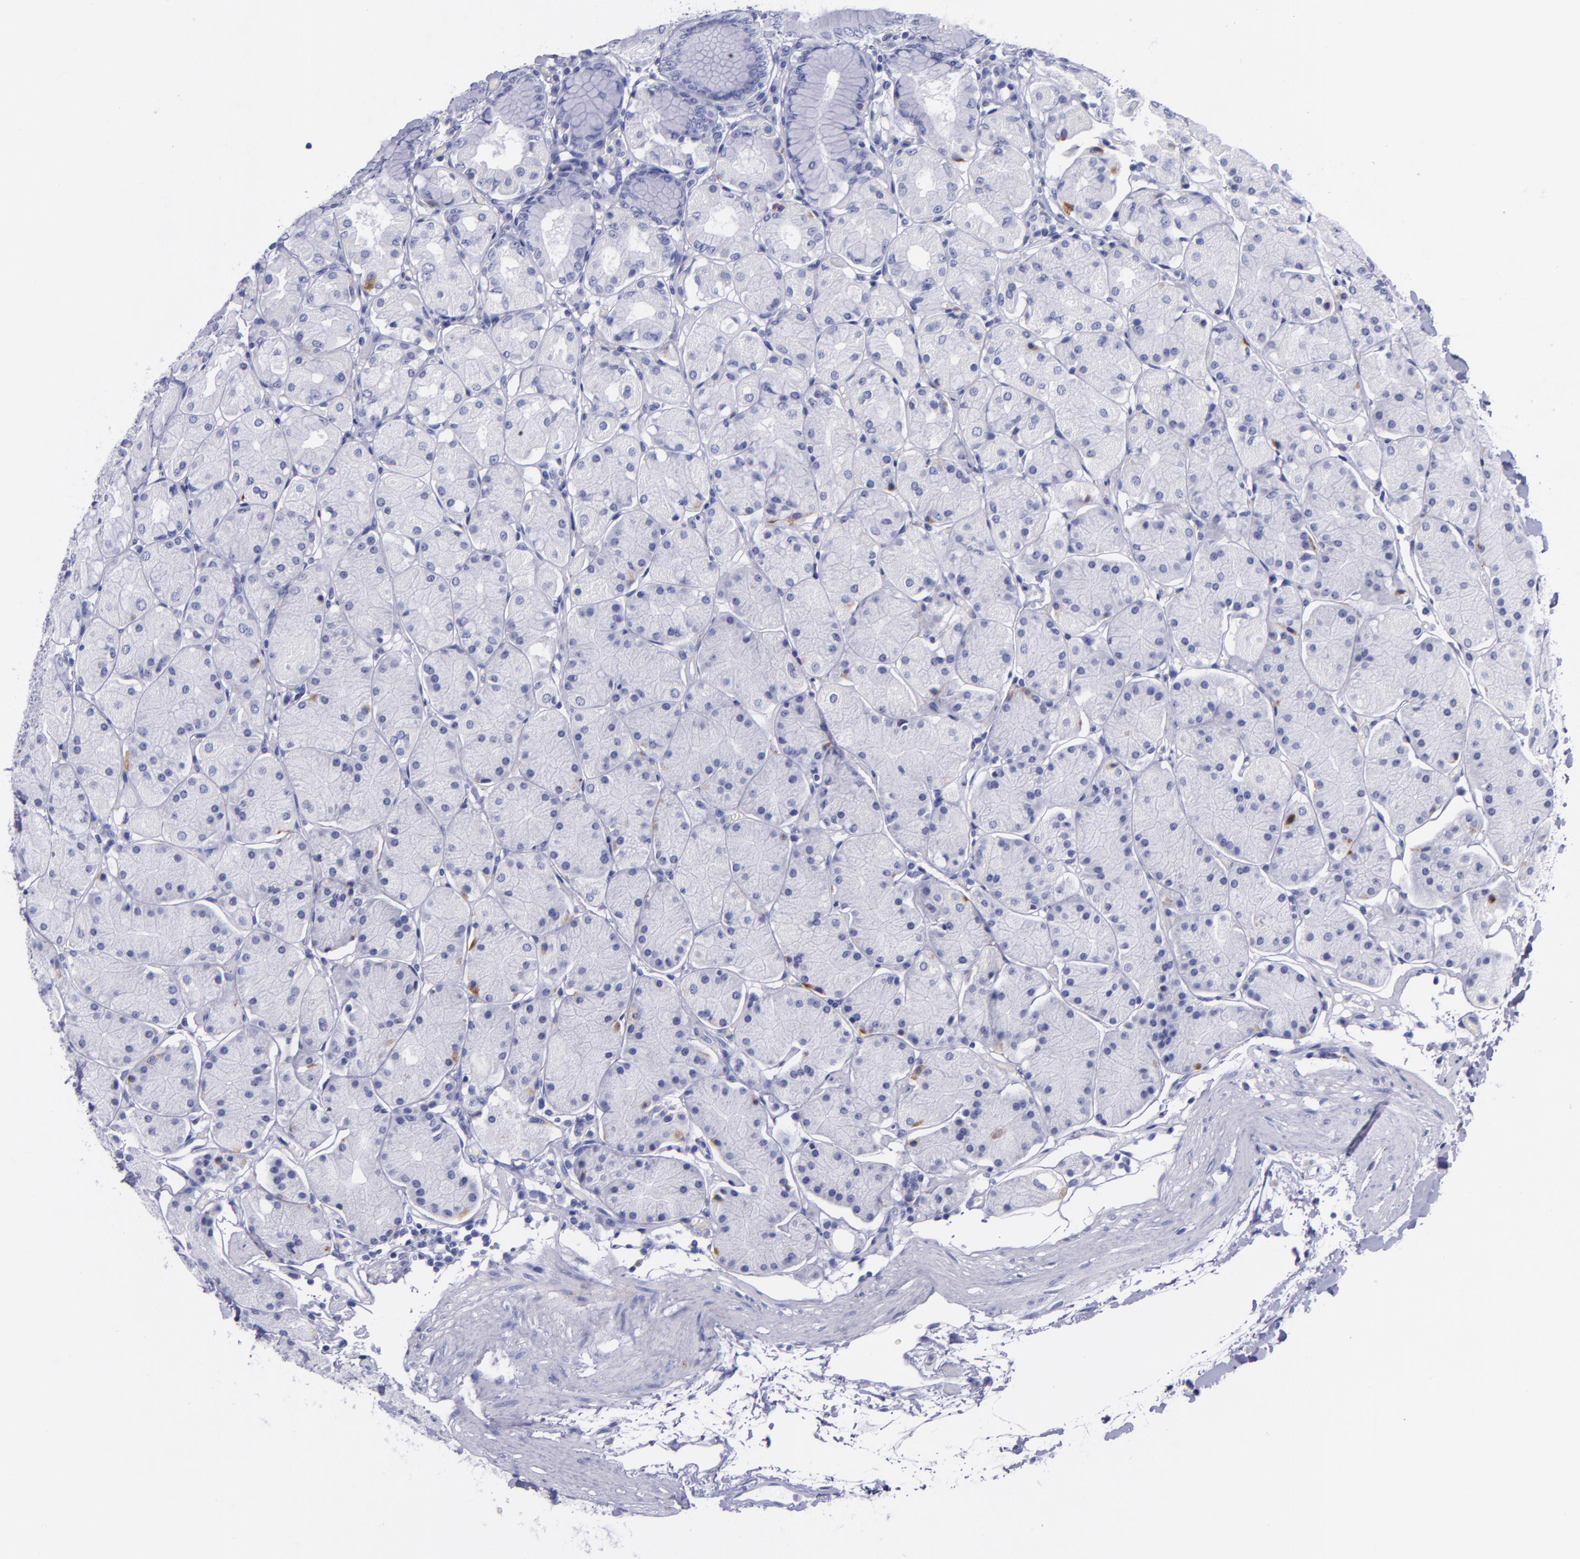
{"staining": {"intensity": "moderate", "quantity": "<25%", "location": "cytoplasmic/membranous"}, "tissue": "stomach", "cell_type": "Glandular cells", "image_type": "normal", "snomed": [{"axis": "morphology", "description": "Normal tissue, NOS"}, {"axis": "topography", "description": "Stomach, upper"}, {"axis": "topography", "description": "Stomach"}], "caption": "Protein staining displays moderate cytoplasmic/membranous expression in approximately <25% of glandular cells in unremarkable stomach. The staining was performed using DAB to visualize the protein expression in brown, while the nuclei were stained in blue with hematoxylin (Magnification: 20x).", "gene": "SV2A", "patient": {"sex": "male", "age": 76}}